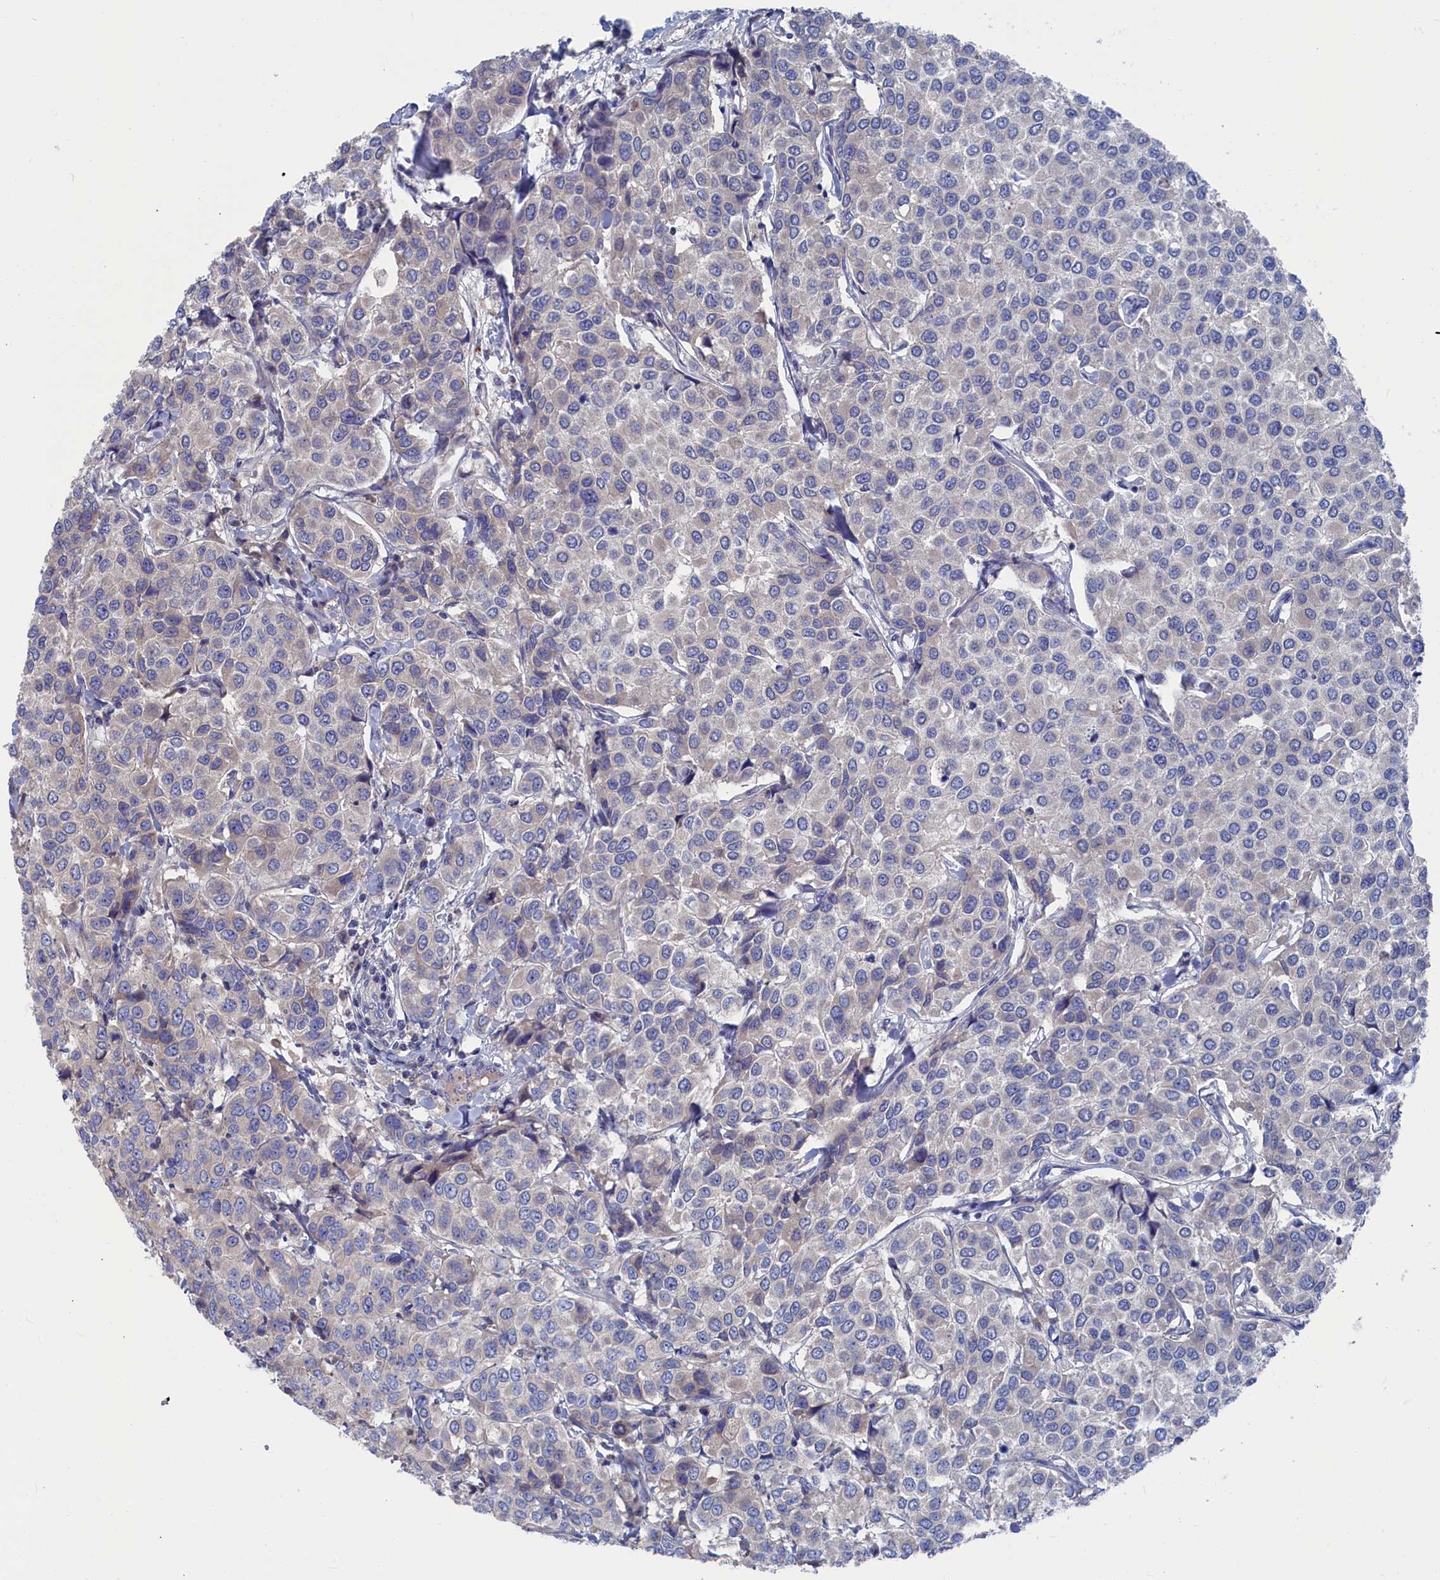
{"staining": {"intensity": "negative", "quantity": "none", "location": "none"}, "tissue": "breast cancer", "cell_type": "Tumor cells", "image_type": "cancer", "snomed": [{"axis": "morphology", "description": "Duct carcinoma"}, {"axis": "topography", "description": "Breast"}], "caption": "This is an immunohistochemistry image of infiltrating ductal carcinoma (breast). There is no expression in tumor cells.", "gene": "CEND1", "patient": {"sex": "female", "age": 55}}